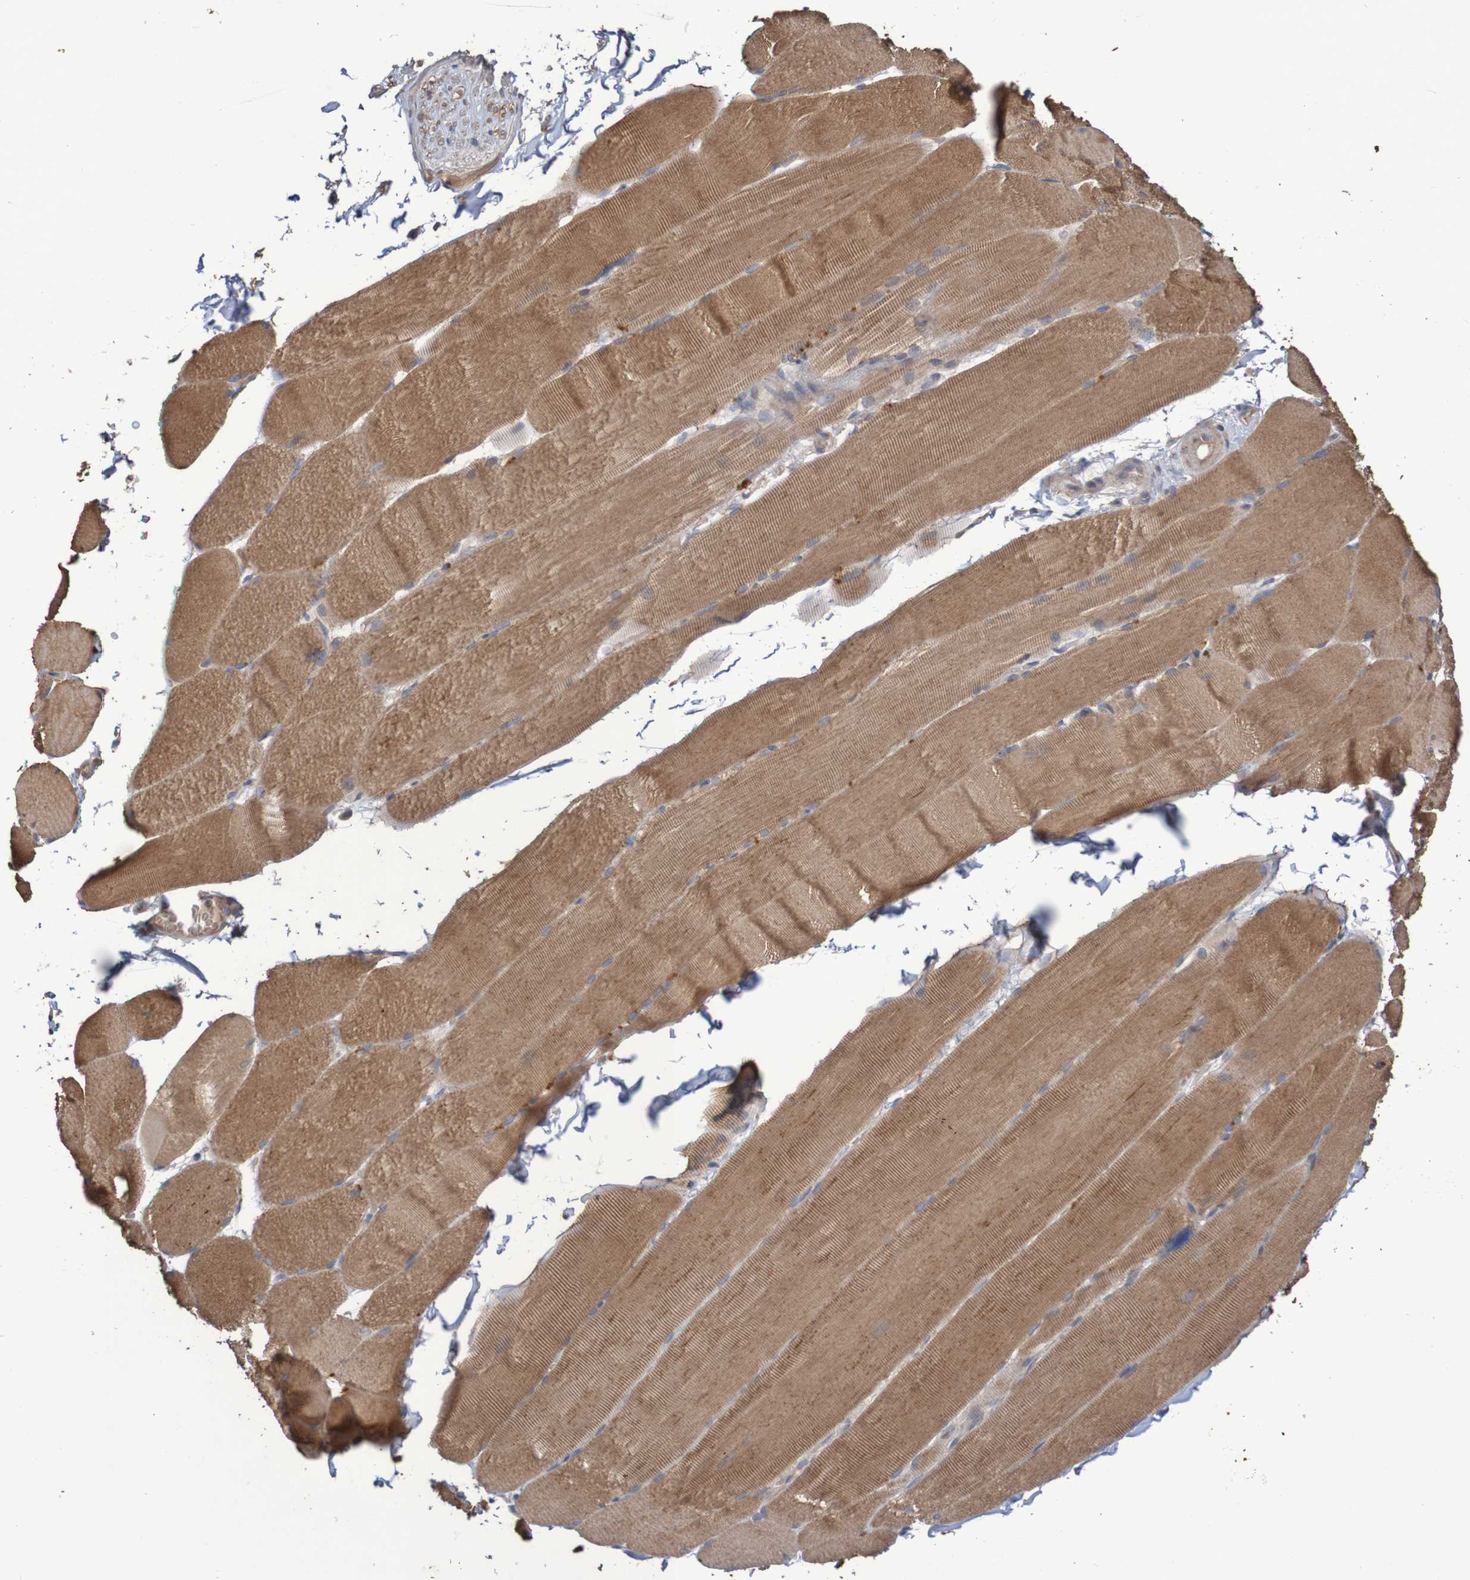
{"staining": {"intensity": "moderate", "quantity": ">75%", "location": "cytoplasmic/membranous"}, "tissue": "skeletal muscle", "cell_type": "Myocytes", "image_type": "normal", "snomed": [{"axis": "morphology", "description": "Normal tissue, NOS"}, {"axis": "topography", "description": "Skin"}, {"axis": "topography", "description": "Skeletal muscle"}], "caption": "Immunohistochemical staining of benign skeletal muscle shows >75% levels of moderate cytoplasmic/membranous protein staining in approximately >75% of myocytes.", "gene": "PHYH", "patient": {"sex": "male", "age": 83}}